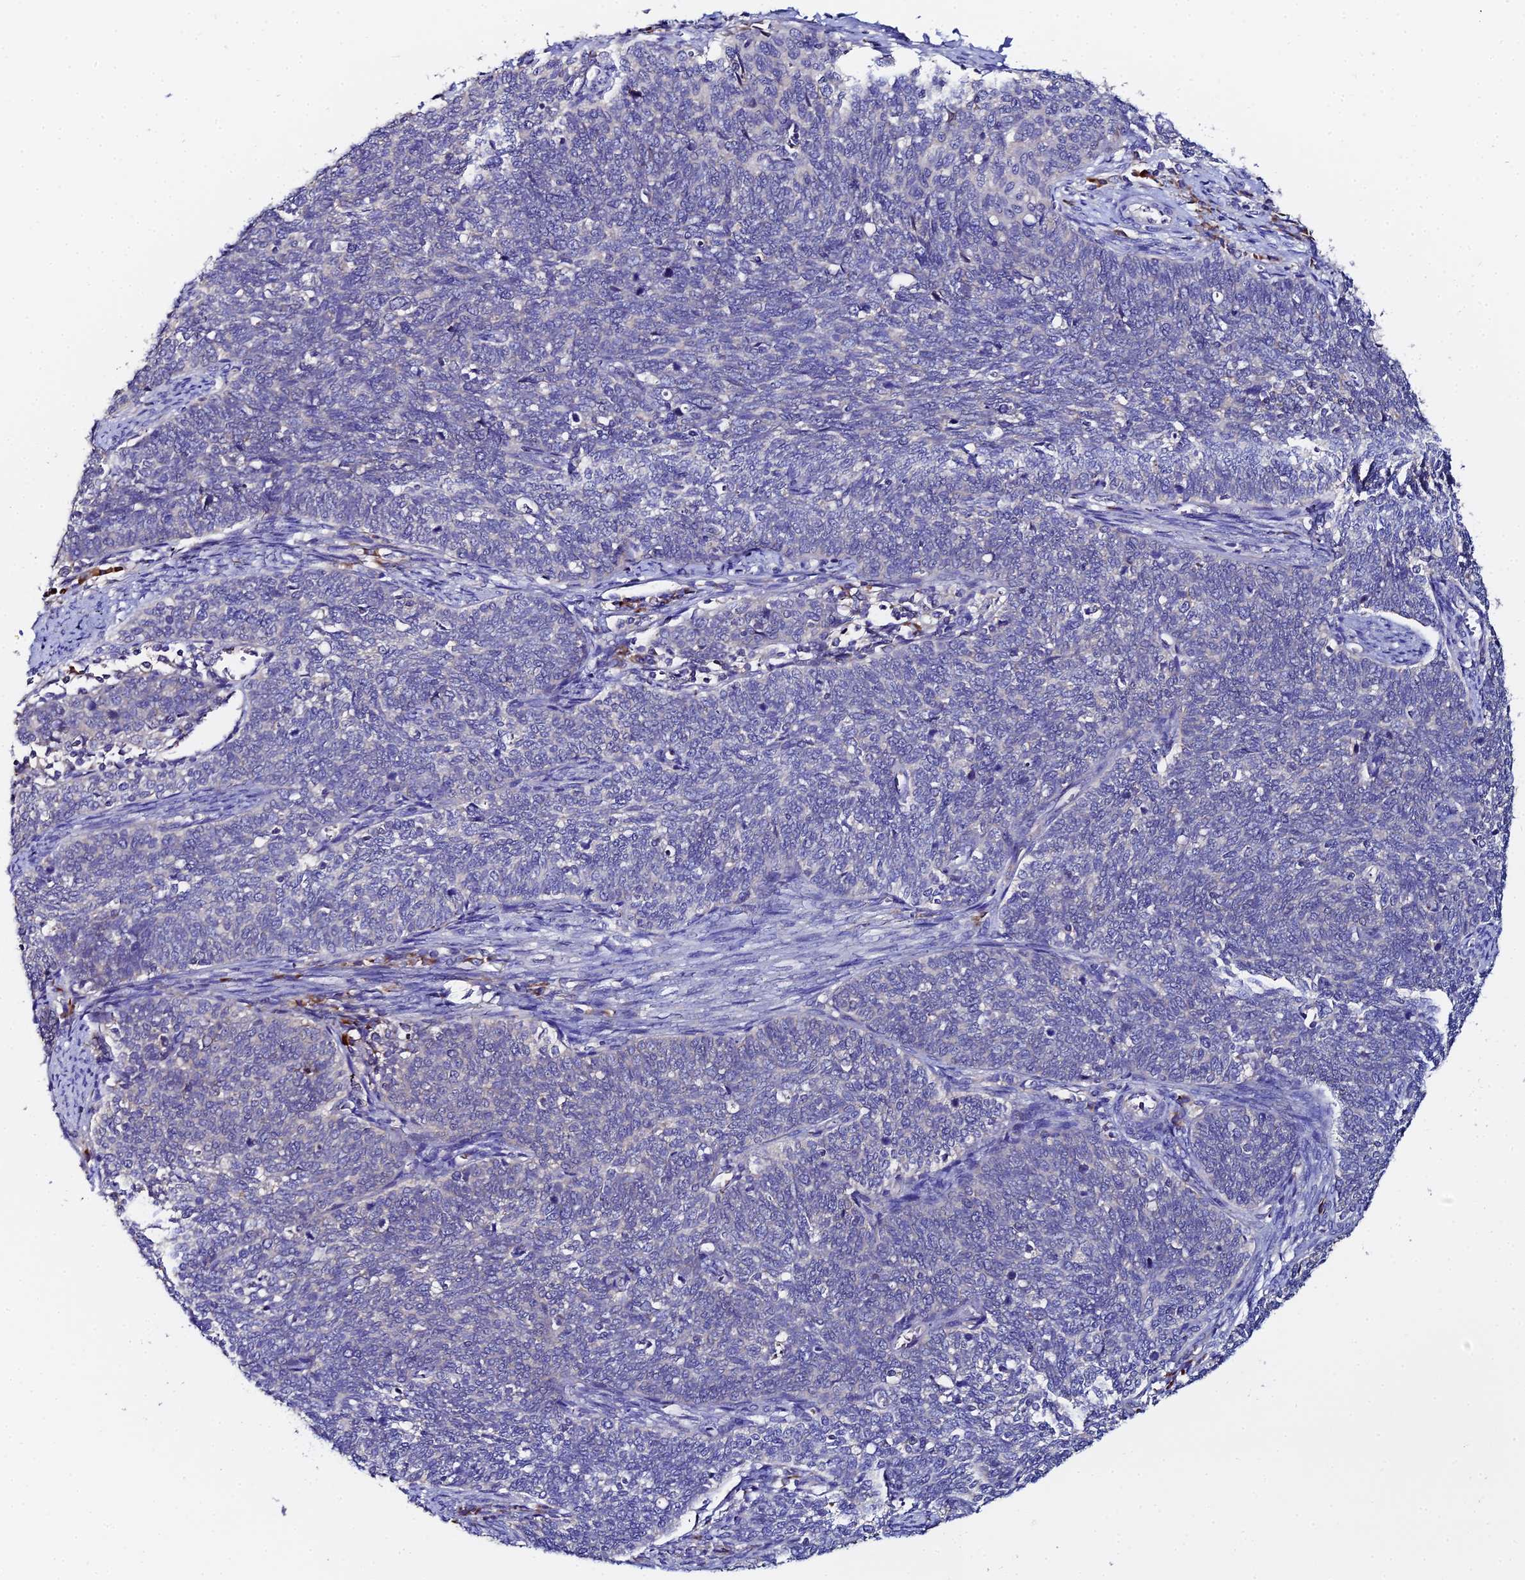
{"staining": {"intensity": "negative", "quantity": "none", "location": "none"}, "tissue": "cervical cancer", "cell_type": "Tumor cells", "image_type": "cancer", "snomed": [{"axis": "morphology", "description": "Squamous cell carcinoma, NOS"}, {"axis": "topography", "description": "Cervix"}], "caption": "Histopathology image shows no significant protein positivity in tumor cells of cervical cancer (squamous cell carcinoma).", "gene": "UBE2L3", "patient": {"sex": "female", "age": 39}}